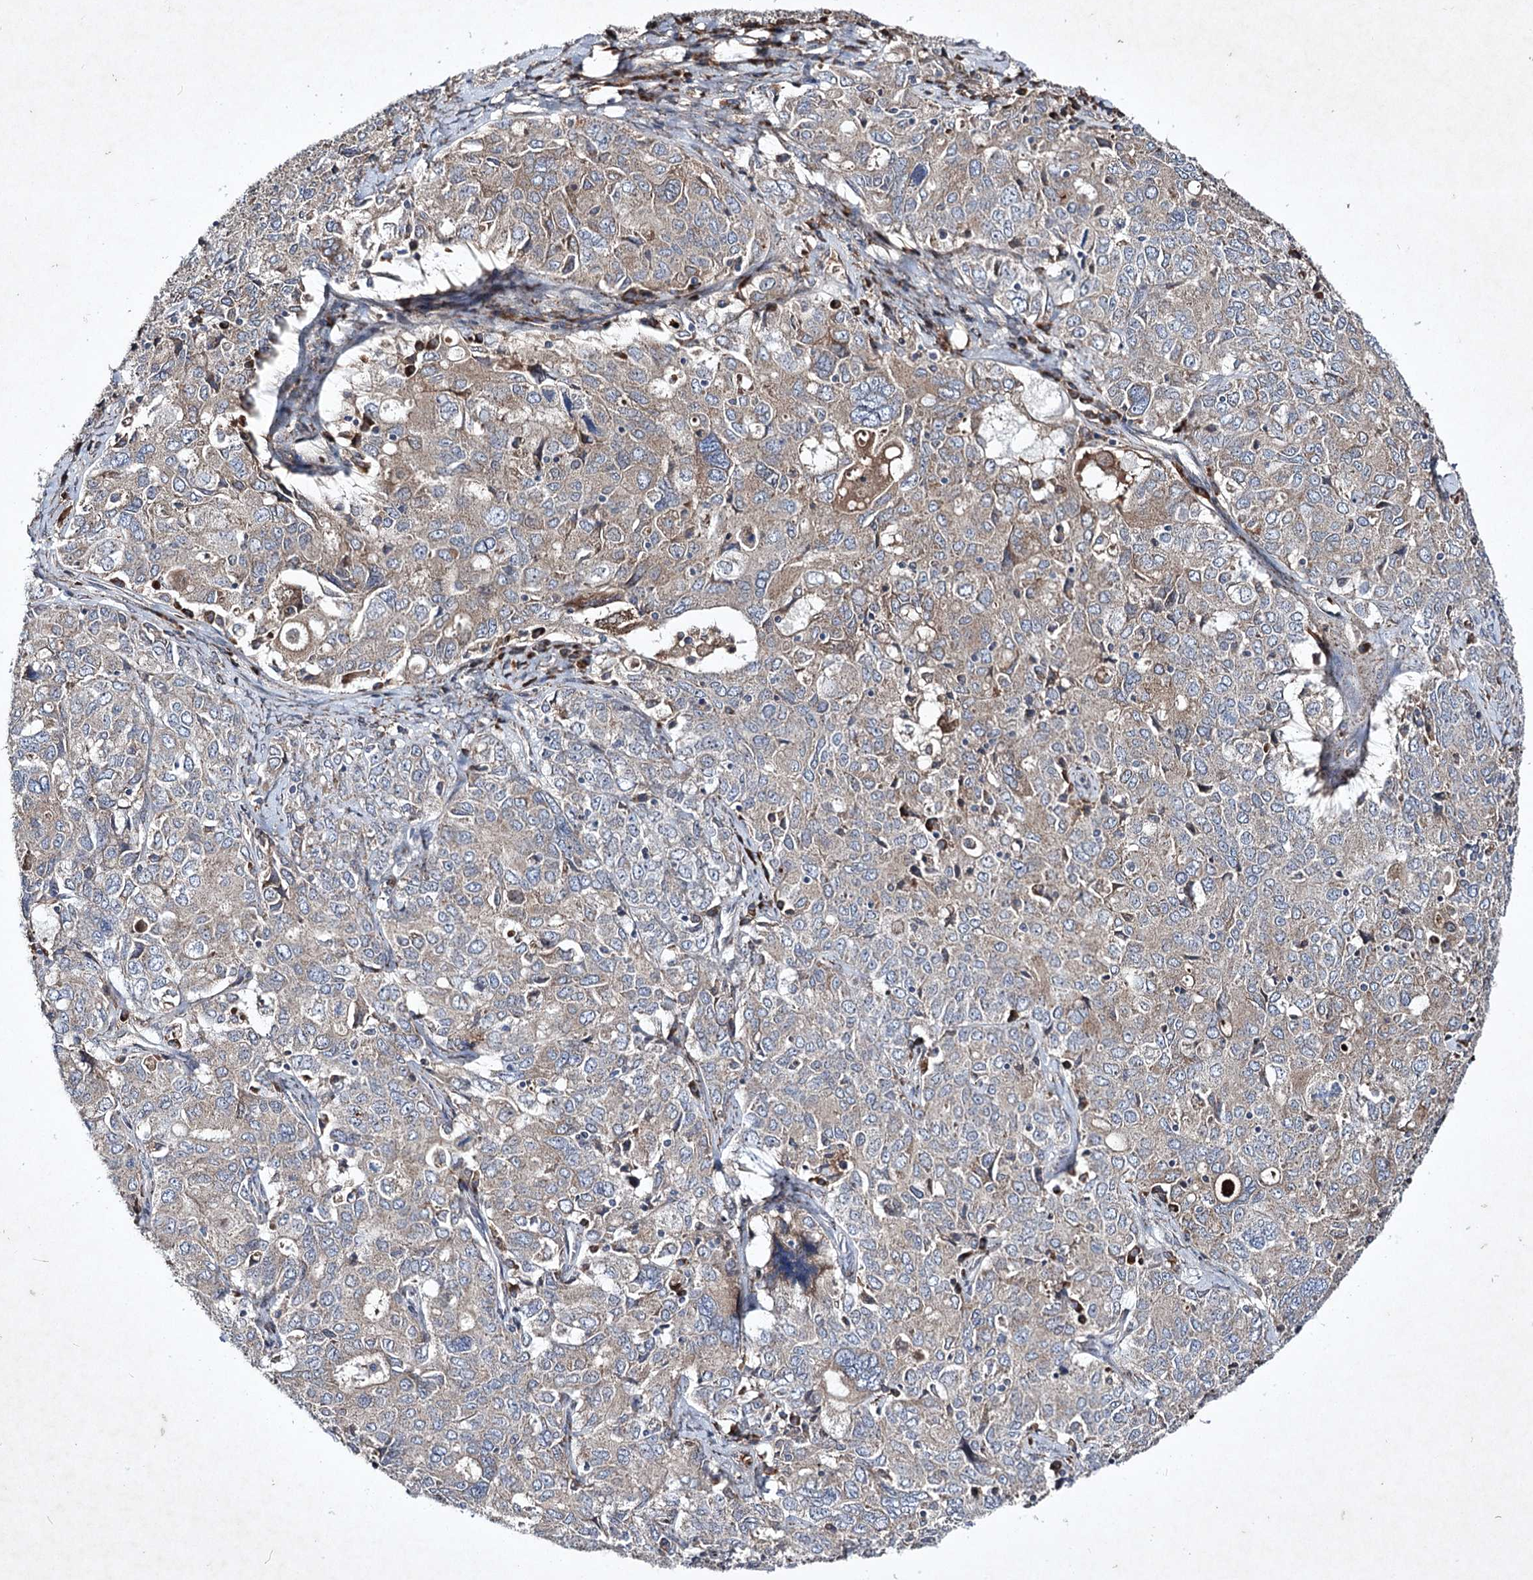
{"staining": {"intensity": "weak", "quantity": "25%-75%", "location": "cytoplasmic/membranous"}, "tissue": "ovarian cancer", "cell_type": "Tumor cells", "image_type": "cancer", "snomed": [{"axis": "morphology", "description": "Carcinoma, endometroid"}, {"axis": "topography", "description": "Ovary"}], "caption": "The image demonstrates immunohistochemical staining of ovarian endometroid carcinoma. There is weak cytoplasmic/membranous staining is seen in approximately 25%-75% of tumor cells. (DAB (3,3'-diaminobenzidine) = brown stain, brightfield microscopy at high magnification).", "gene": "ALG9", "patient": {"sex": "female", "age": 62}}